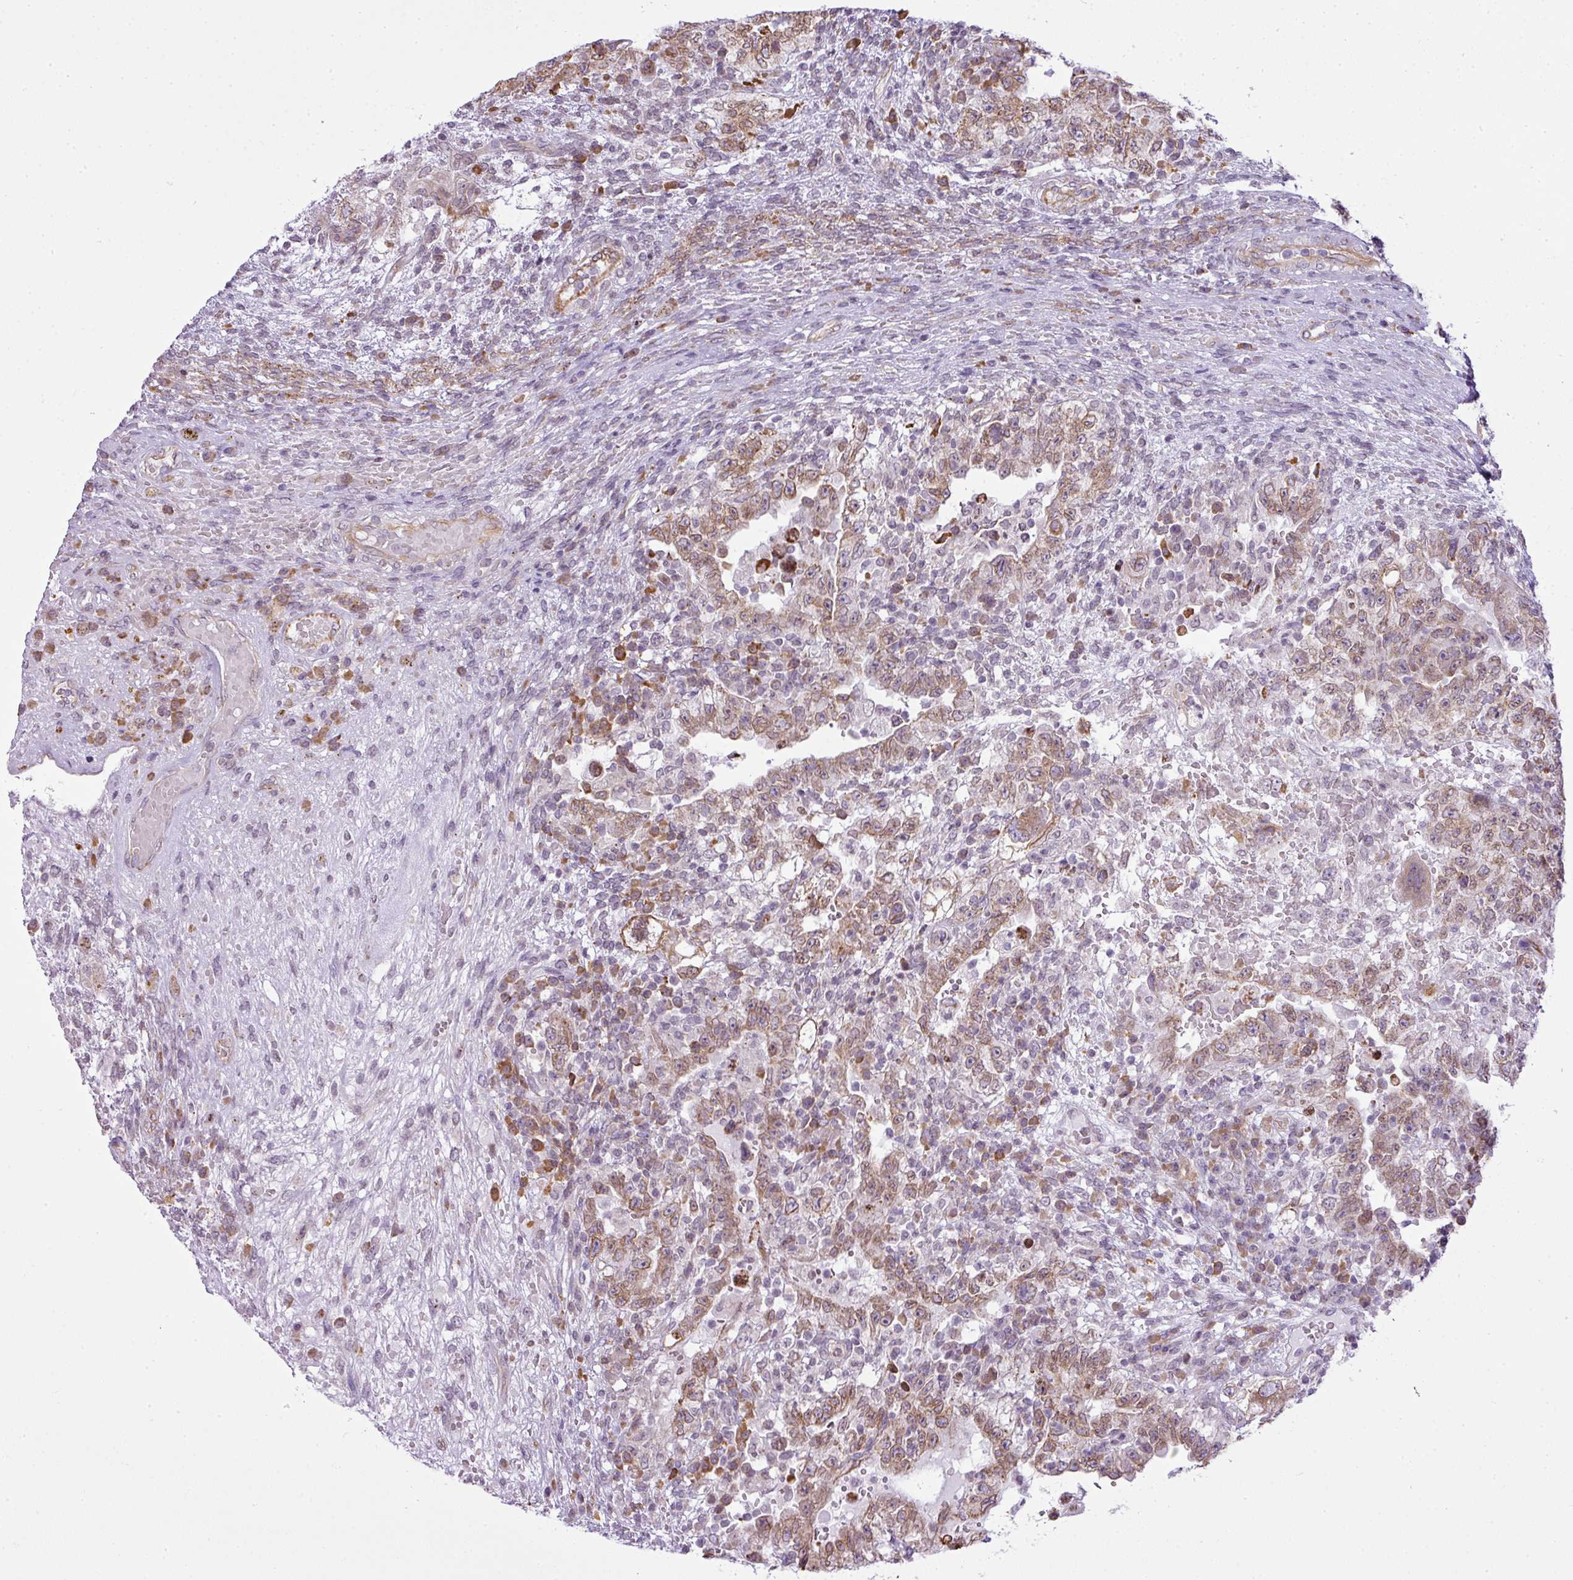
{"staining": {"intensity": "weak", "quantity": ">75%", "location": "cytoplasmic/membranous,nuclear"}, "tissue": "testis cancer", "cell_type": "Tumor cells", "image_type": "cancer", "snomed": [{"axis": "morphology", "description": "Carcinoma, Embryonal, NOS"}, {"axis": "topography", "description": "Testis"}], "caption": "Protein expression analysis of testis embryonal carcinoma reveals weak cytoplasmic/membranous and nuclear staining in about >75% of tumor cells. The staining was performed using DAB (3,3'-diaminobenzidine) to visualize the protein expression in brown, while the nuclei were stained in blue with hematoxylin (Magnification: 20x).", "gene": "COX18", "patient": {"sex": "male", "age": 26}}